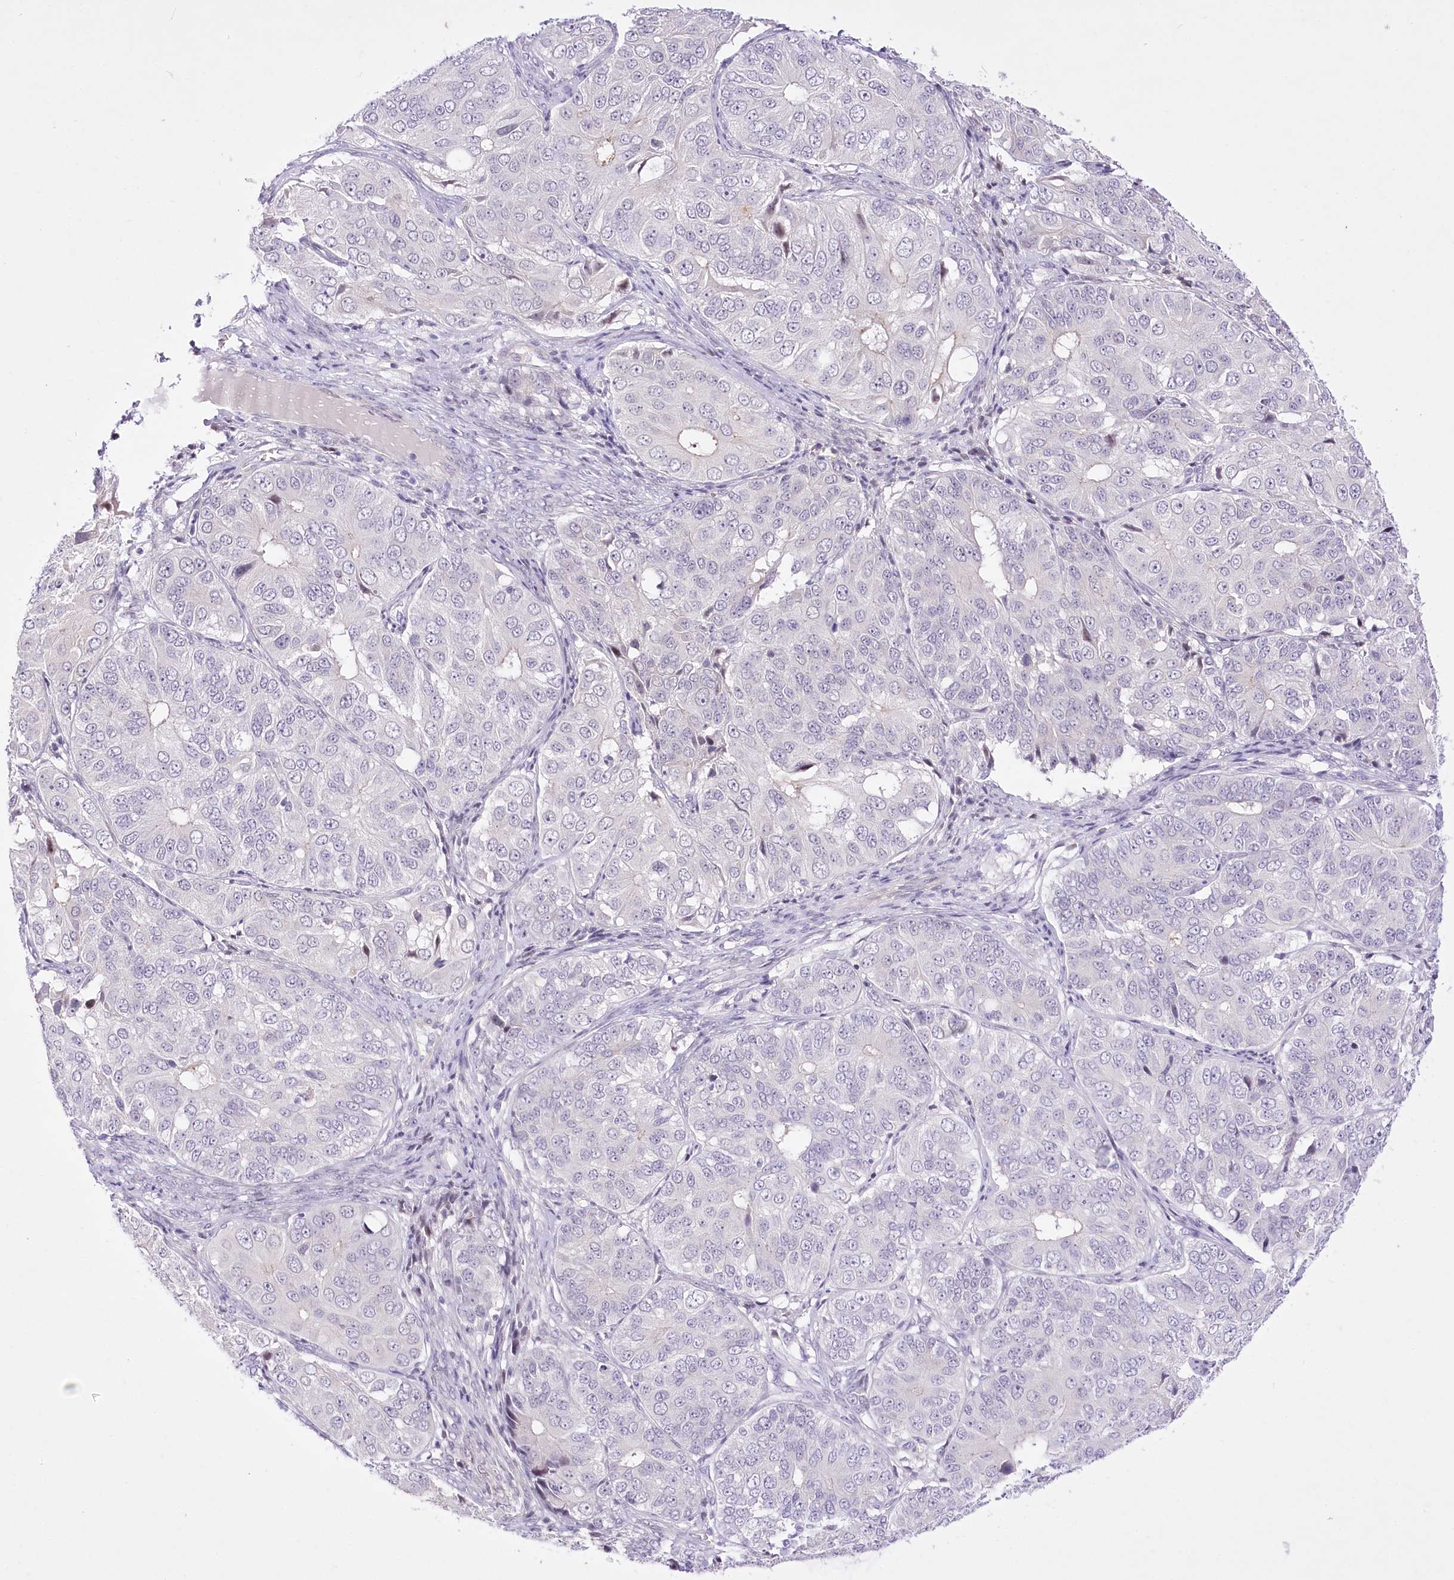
{"staining": {"intensity": "negative", "quantity": "none", "location": "none"}, "tissue": "ovarian cancer", "cell_type": "Tumor cells", "image_type": "cancer", "snomed": [{"axis": "morphology", "description": "Carcinoma, endometroid"}, {"axis": "topography", "description": "Ovary"}], "caption": "Immunohistochemistry of ovarian cancer (endometroid carcinoma) displays no positivity in tumor cells.", "gene": "BEND7", "patient": {"sex": "female", "age": 51}}